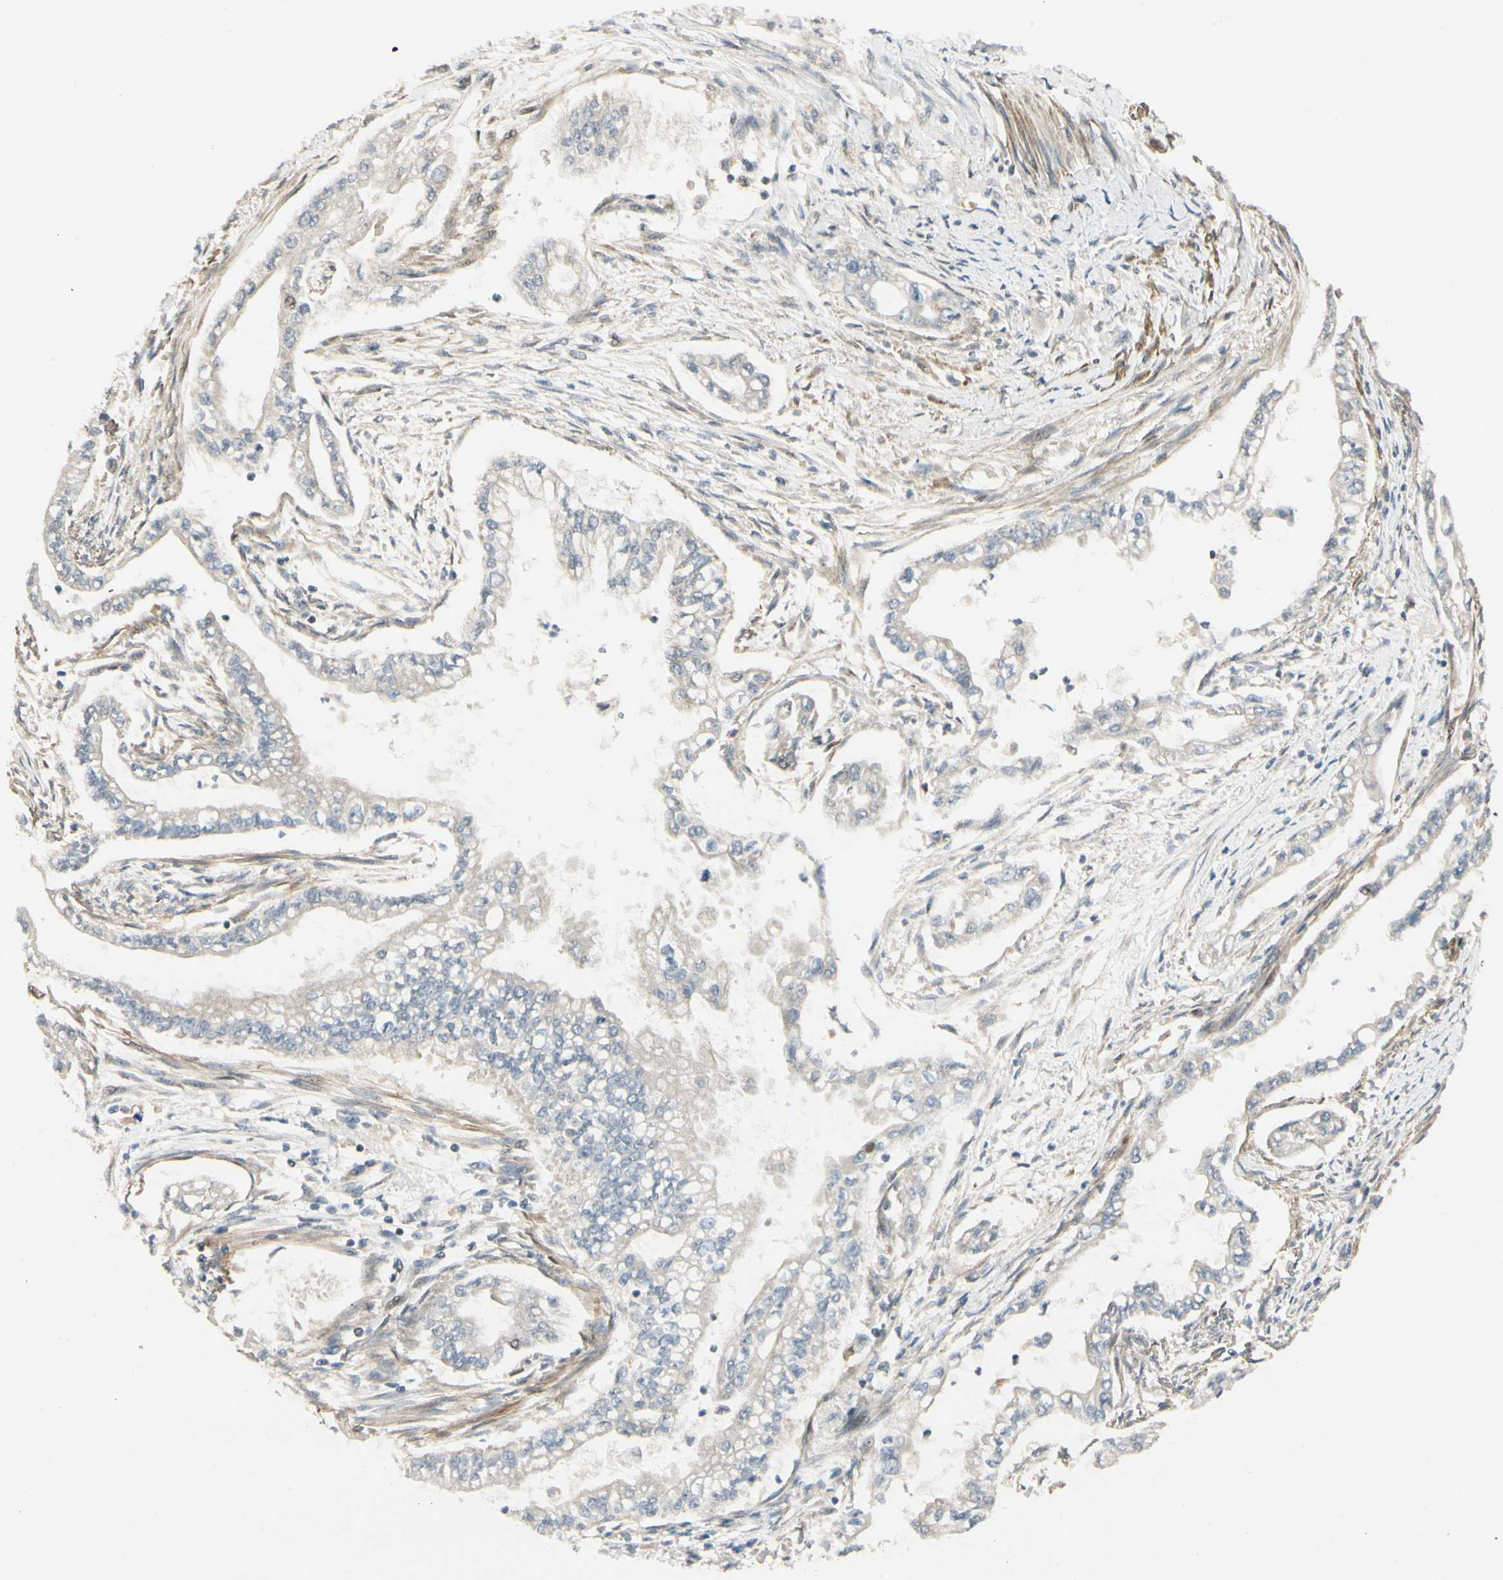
{"staining": {"intensity": "weak", "quantity": "25%-75%", "location": "cytoplasmic/membranous"}, "tissue": "pancreatic cancer", "cell_type": "Tumor cells", "image_type": "cancer", "snomed": [{"axis": "morphology", "description": "Normal tissue, NOS"}, {"axis": "topography", "description": "Pancreas"}], "caption": "Human pancreatic cancer stained with a protein marker displays weak staining in tumor cells.", "gene": "P4HA3", "patient": {"sex": "male", "age": 42}}